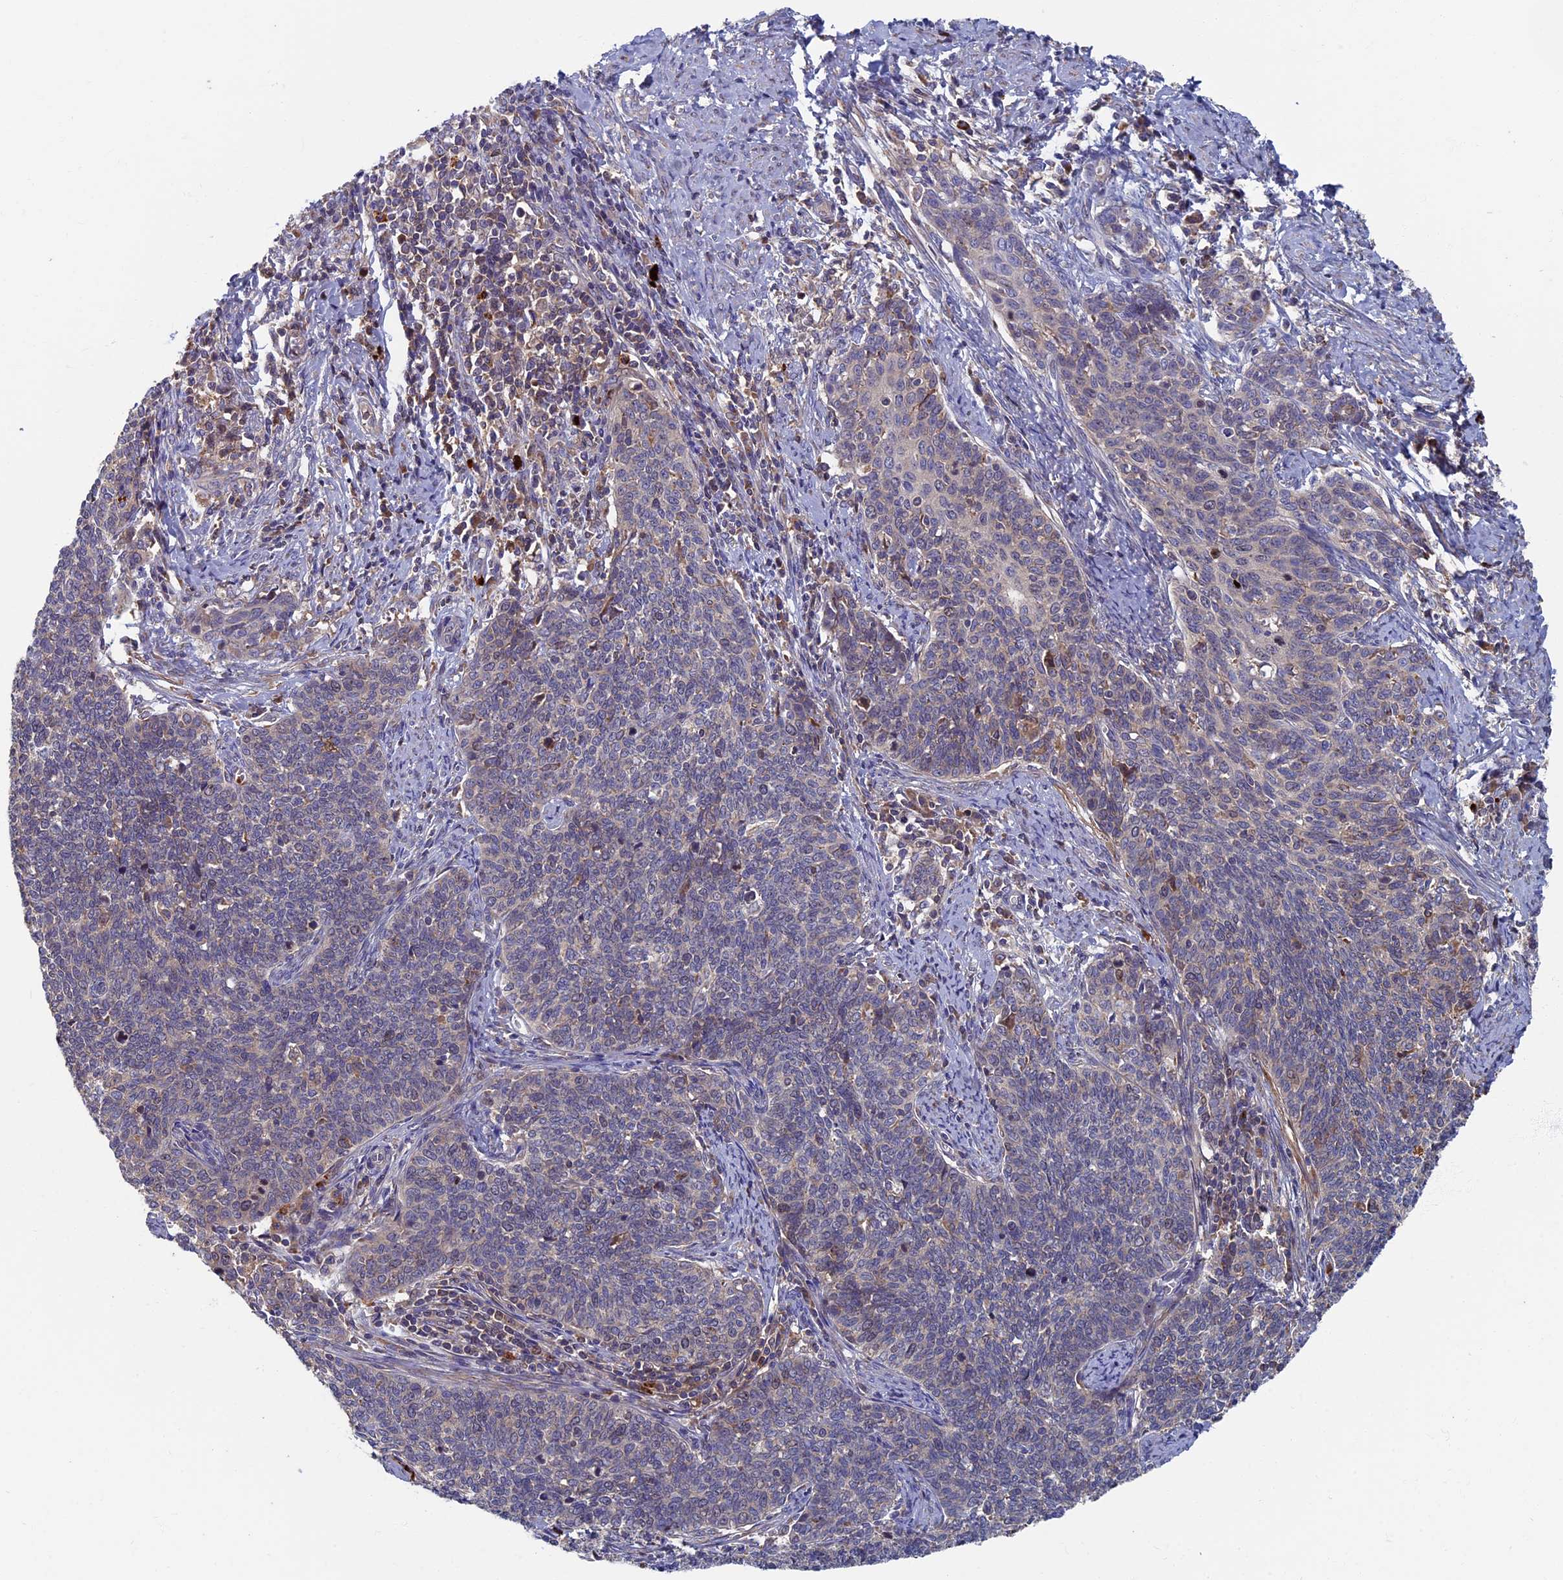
{"staining": {"intensity": "weak", "quantity": "25%-75%", "location": "cytoplasmic/membranous"}, "tissue": "cervical cancer", "cell_type": "Tumor cells", "image_type": "cancer", "snomed": [{"axis": "morphology", "description": "Squamous cell carcinoma, NOS"}, {"axis": "topography", "description": "Cervix"}], "caption": "Immunohistochemical staining of human cervical cancer demonstrates low levels of weak cytoplasmic/membranous staining in approximately 25%-75% of tumor cells.", "gene": "TNK2", "patient": {"sex": "female", "age": 39}}